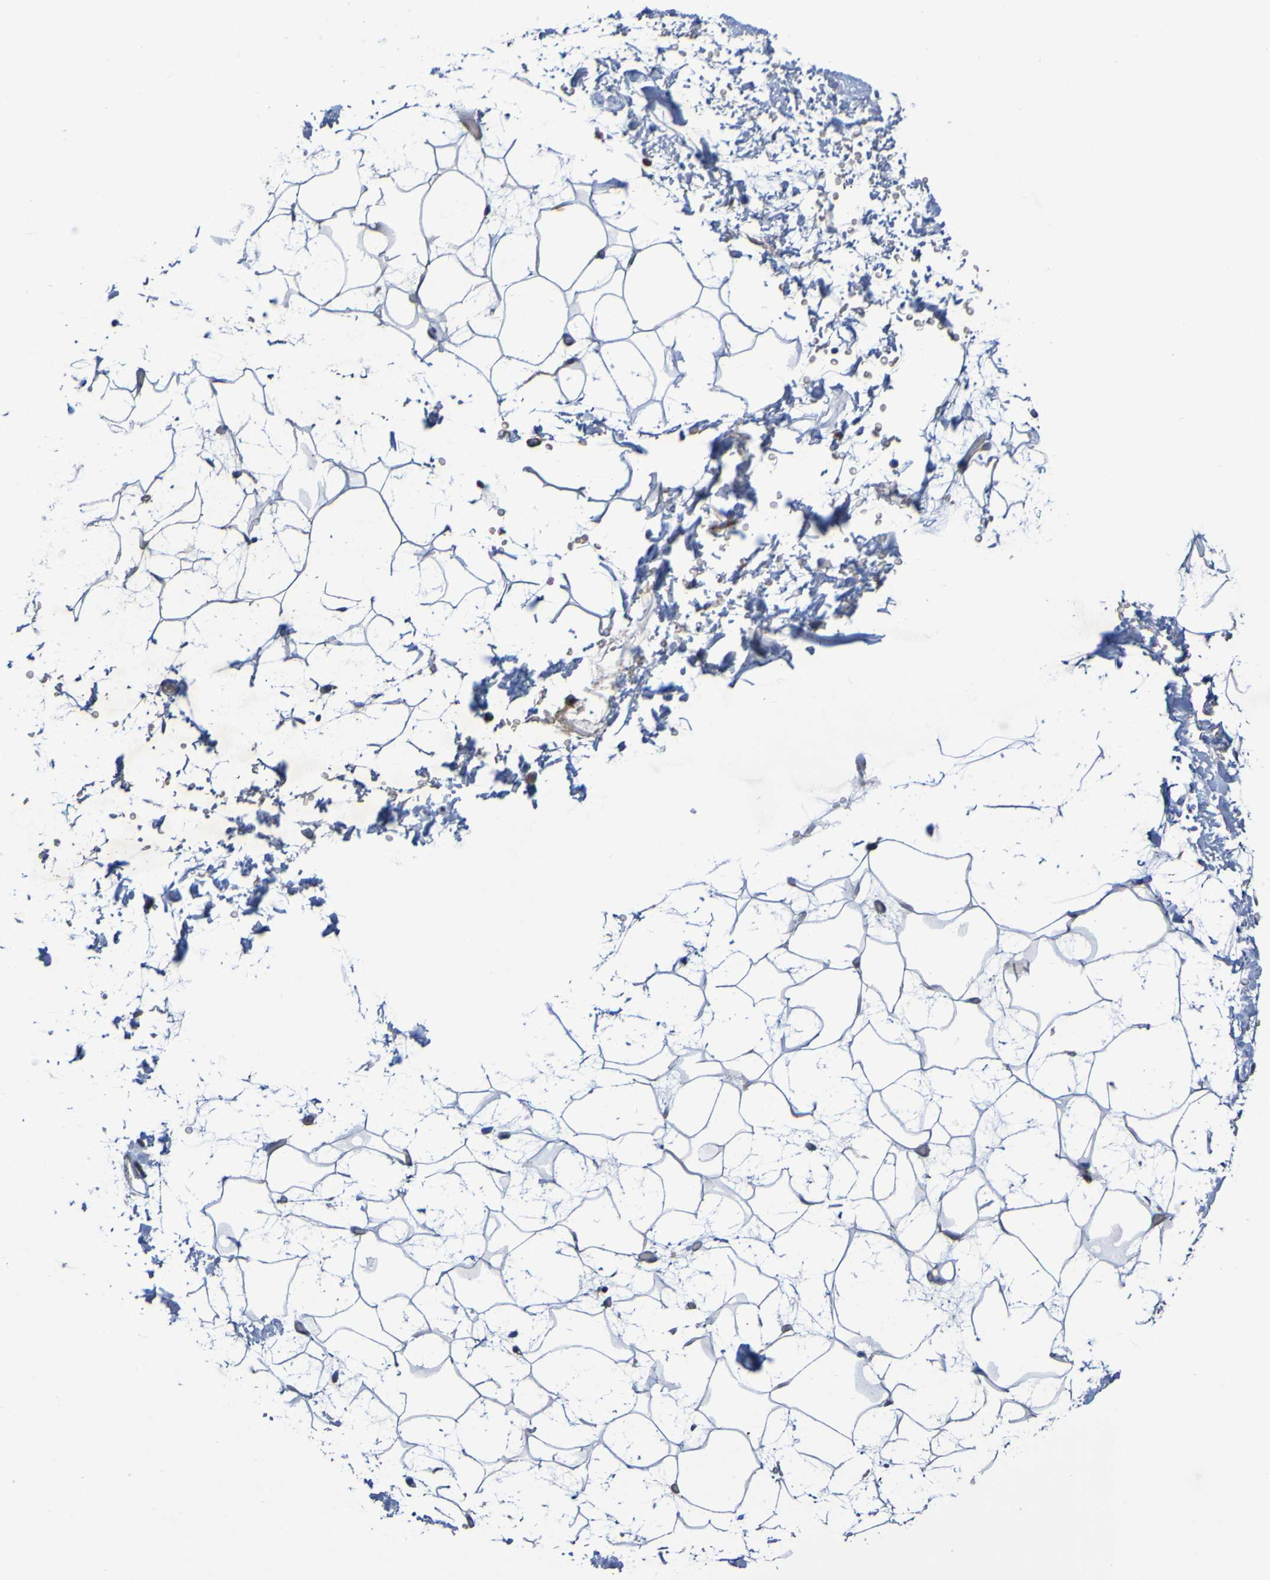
{"staining": {"intensity": "negative", "quantity": "none", "location": "none"}, "tissue": "adipose tissue", "cell_type": "Adipocytes", "image_type": "normal", "snomed": [{"axis": "morphology", "description": "Normal tissue, NOS"}, {"axis": "topography", "description": "Soft tissue"}], "caption": "Adipose tissue was stained to show a protein in brown. There is no significant staining in adipocytes. The staining was performed using DAB to visualize the protein expression in brown, while the nuclei were stained in blue with hematoxylin (Magnification: 20x).", "gene": "SDK1", "patient": {"sex": "male", "age": 72}}